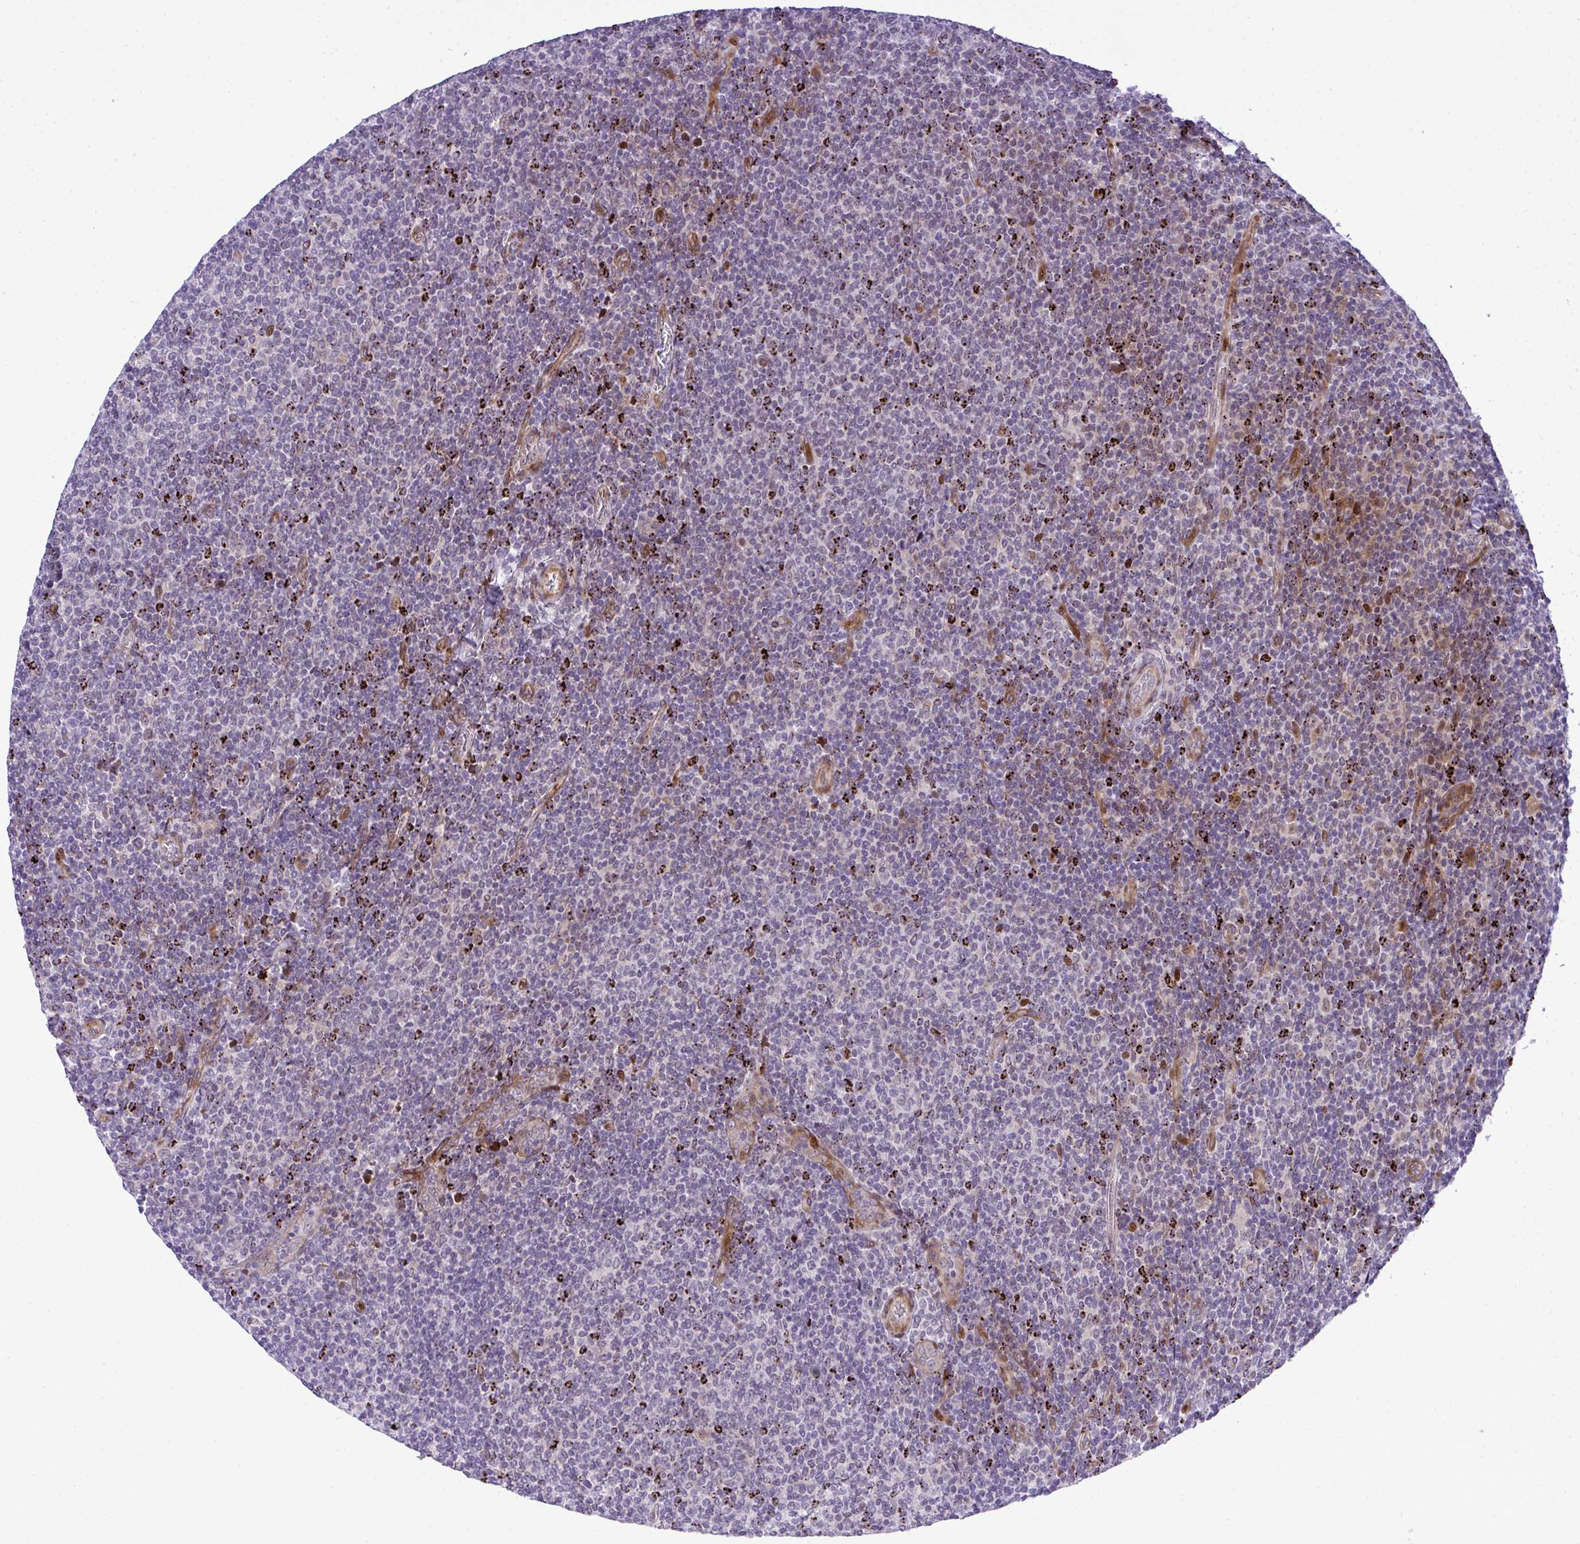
{"staining": {"intensity": "negative", "quantity": "none", "location": "none"}, "tissue": "lymphoma", "cell_type": "Tumor cells", "image_type": "cancer", "snomed": [{"axis": "morphology", "description": "Malignant lymphoma, non-Hodgkin's type, Low grade"}, {"axis": "topography", "description": "Lymph node"}], "caption": "Immunohistochemistry of lymphoma exhibits no positivity in tumor cells.", "gene": "CASTOR2", "patient": {"sex": "male", "age": 52}}